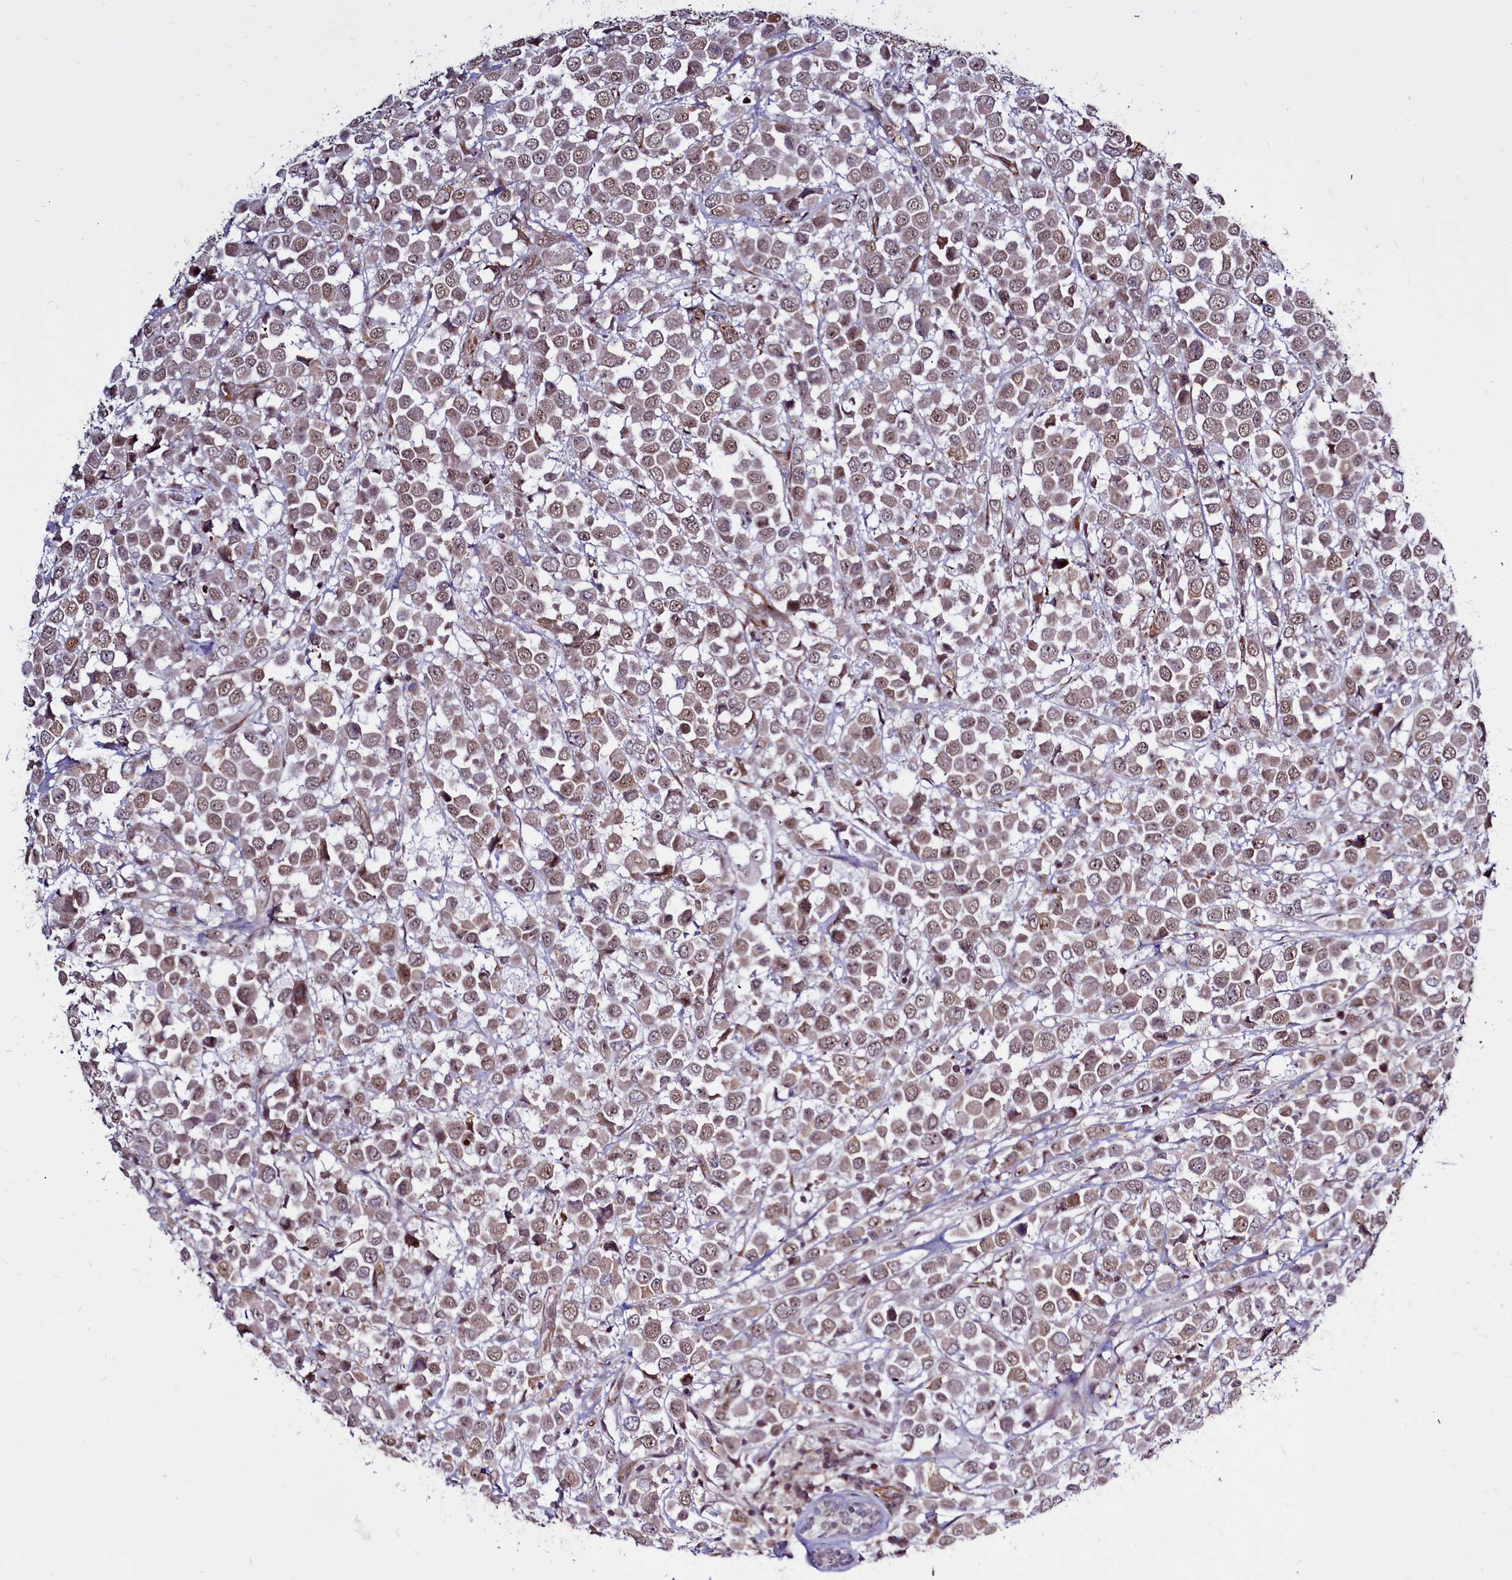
{"staining": {"intensity": "moderate", "quantity": ">75%", "location": "nuclear"}, "tissue": "breast cancer", "cell_type": "Tumor cells", "image_type": "cancer", "snomed": [{"axis": "morphology", "description": "Duct carcinoma"}, {"axis": "topography", "description": "Breast"}], "caption": "The immunohistochemical stain labels moderate nuclear positivity in tumor cells of breast cancer (infiltrating ductal carcinoma) tissue.", "gene": "CLK3", "patient": {"sex": "female", "age": 61}}